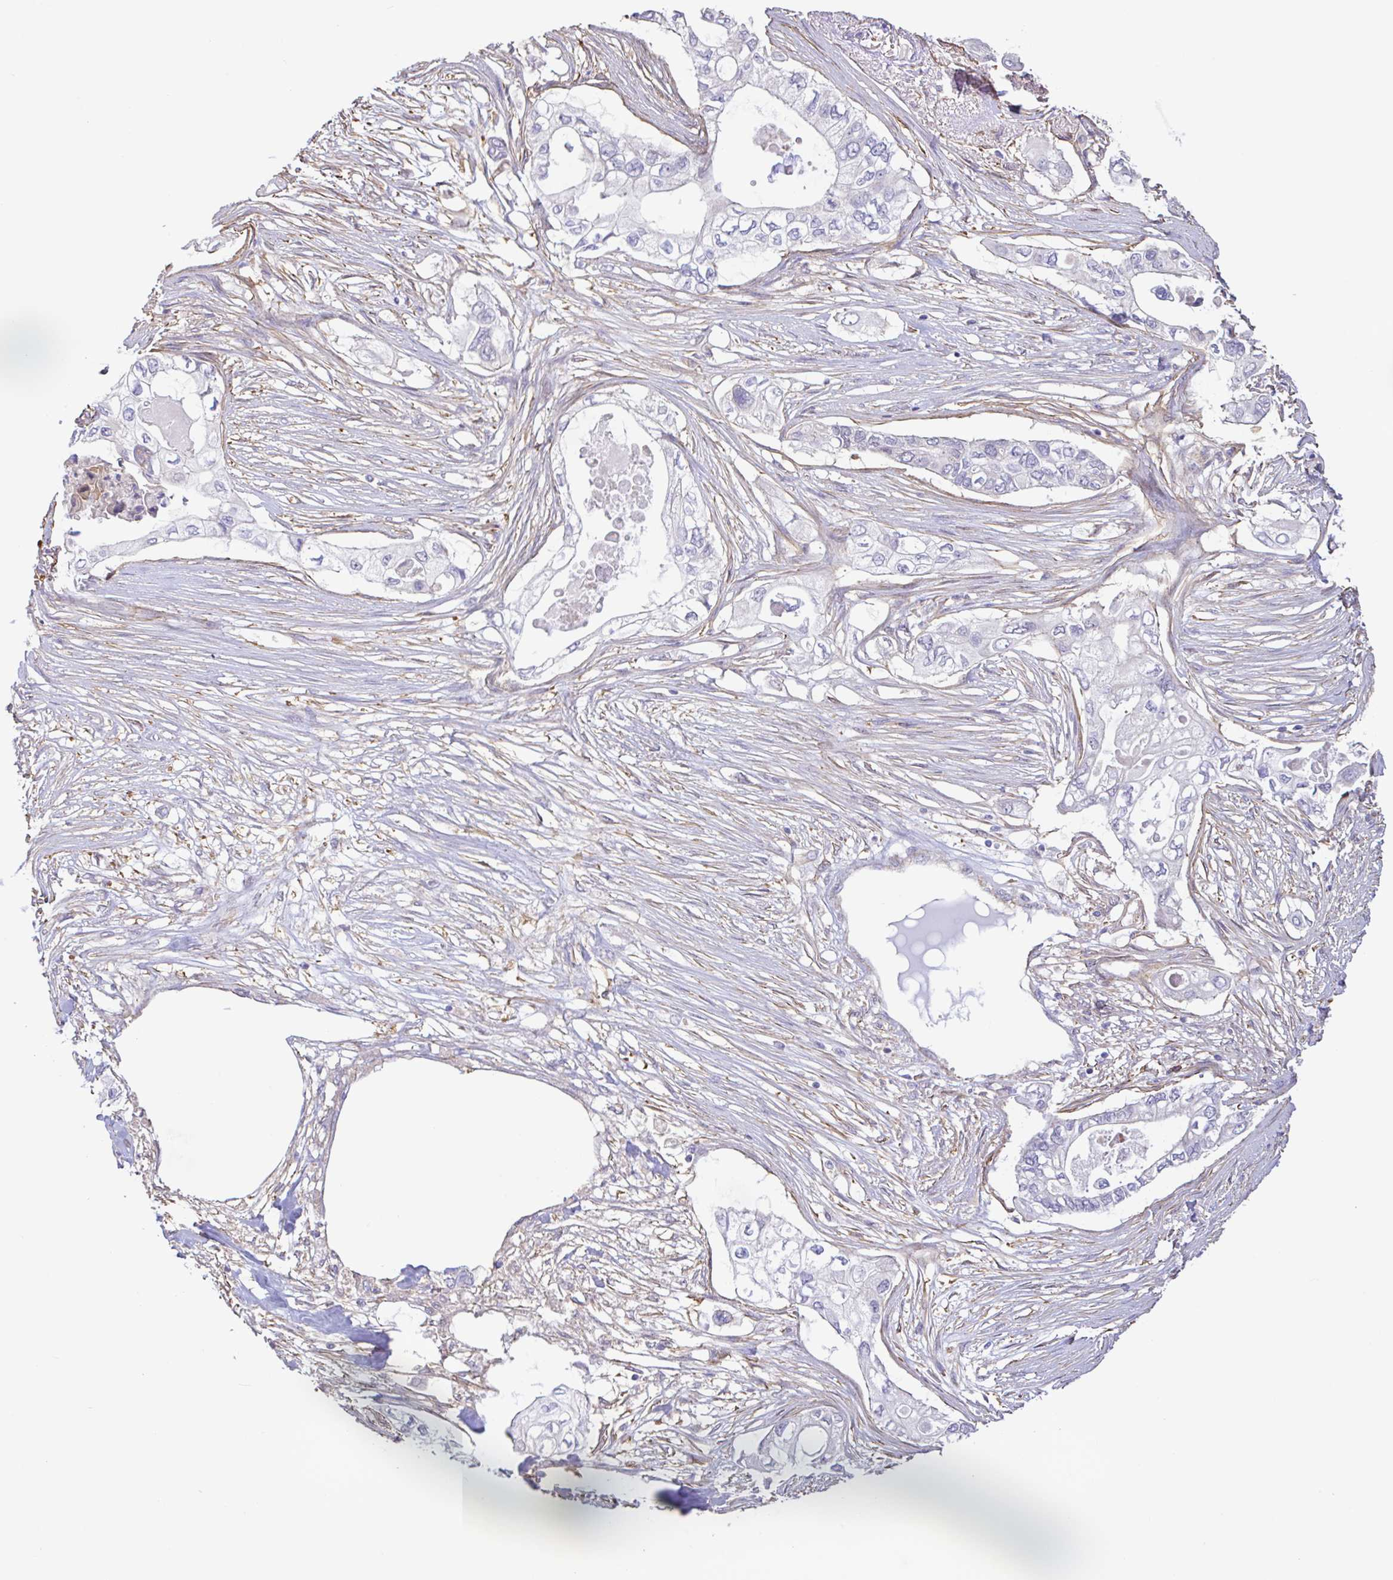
{"staining": {"intensity": "negative", "quantity": "none", "location": "none"}, "tissue": "pancreatic cancer", "cell_type": "Tumor cells", "image_type": "cancer", "snomed": [{"axis": "morphology", "description": "Adenocarcinoma, NOS"}, {"axis": "topography", "description": "Pancreas"}], "caption": "High magnification brightfield microscopy of pancreatic adenocarcinoma stained with DAB (brown) and counterstained with hematoxylin (blue): tumor cells show no significant positivity. (DAB (3,3'-diaminobenzidine) IHC visualized using brightfield microscopy, high magnification).", "gene": "PLCD4", "patient": {"sex": "female", "age": 63}}